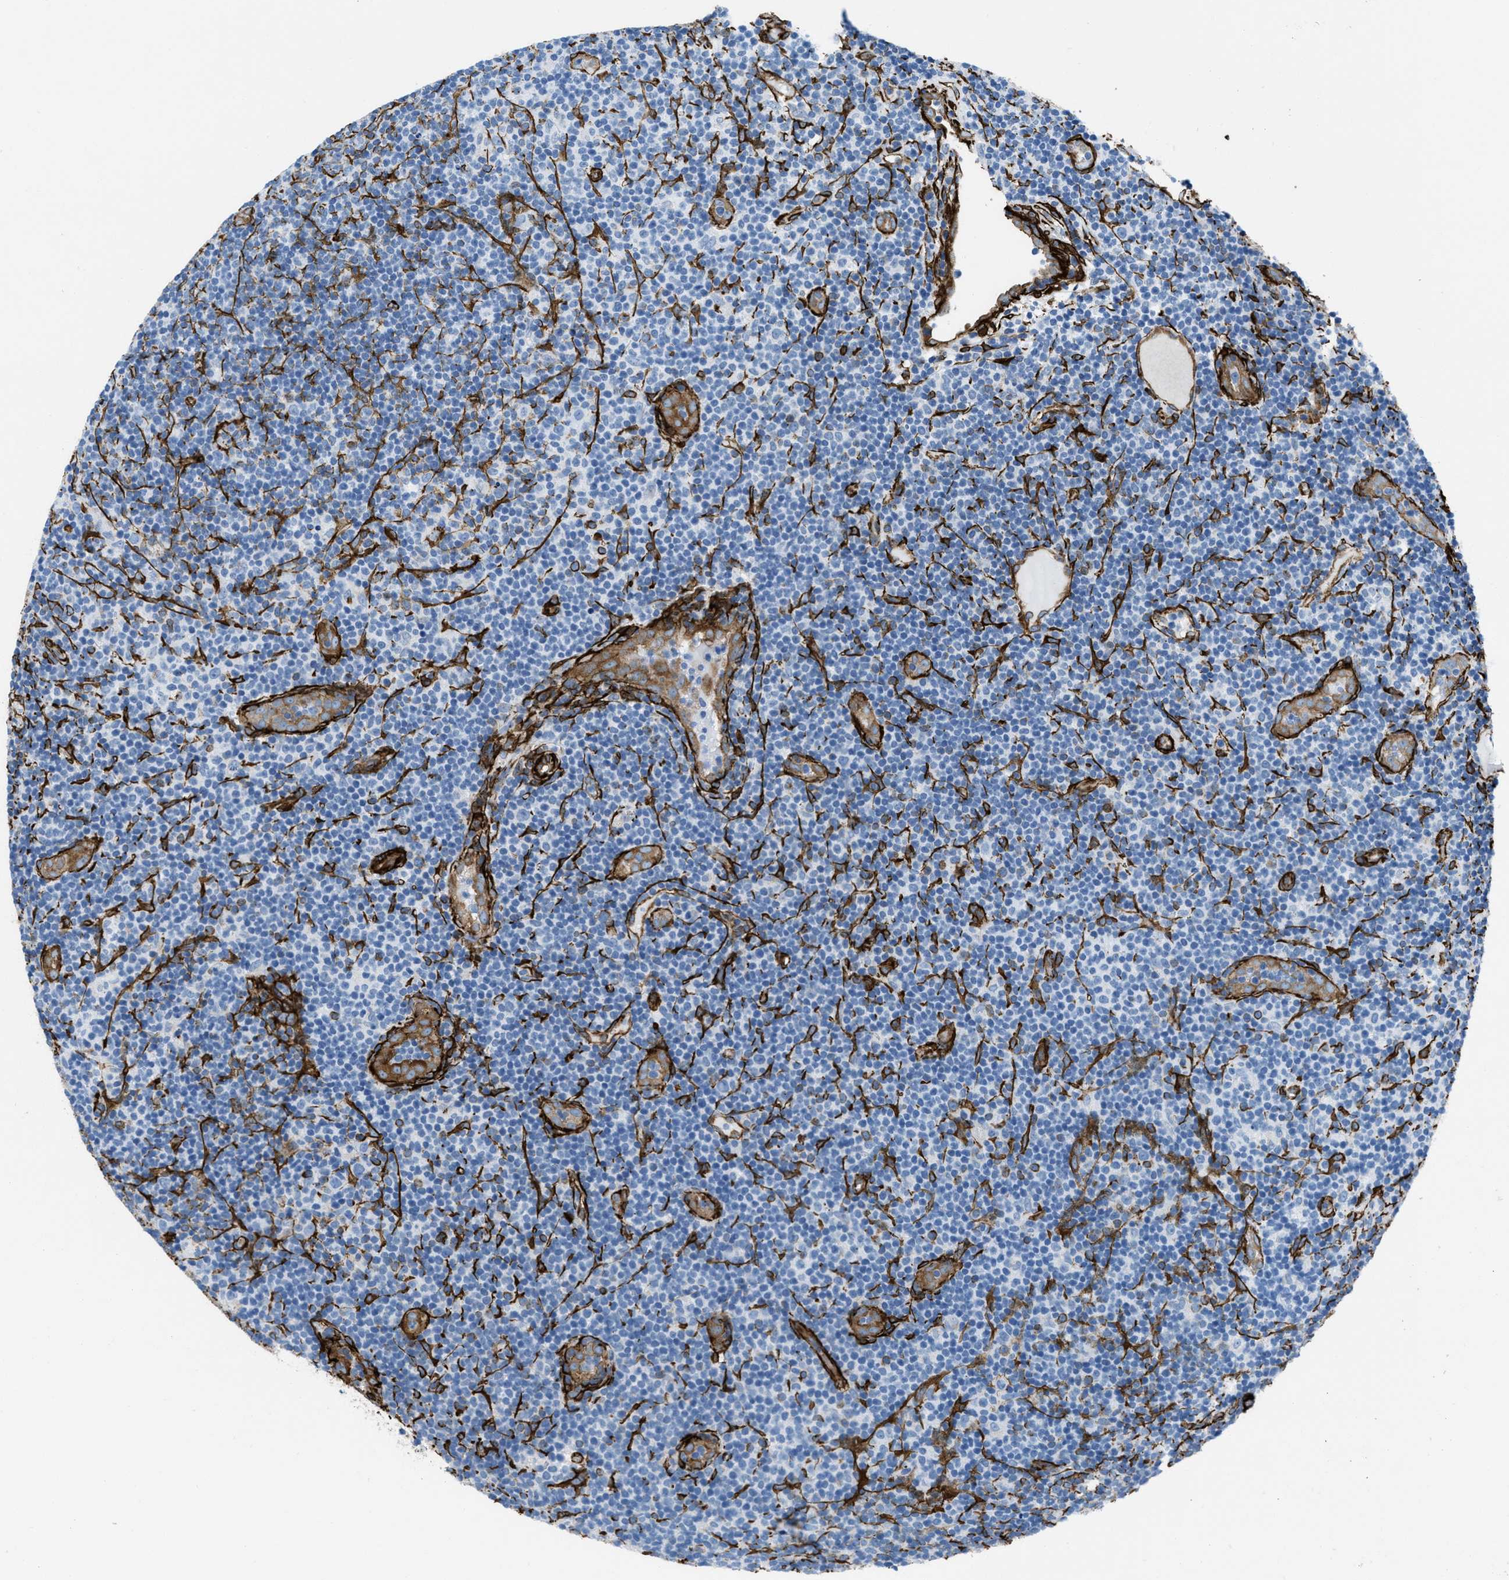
{"staining": {"intensity": "negative", "quantity": "none", "location": "none"}, "tissue": "lymphoma", "cell_type": "Tumor cells", "image_type": "cancer", "snomed": [{"axis": "morphology", "description": "Malignant lymphoma, non-Hodgkin's type, Low grade"}, {"axis": "topography", "description": "Lymph node"}], "caption": "Tumor cells show no significant protein staining in low-grade malignant lymphoma, non-Hodgkin's type. (DAB immunohistochemistry visualized using brightfield microscopy, high magnification).", "gene": "CALD1", "patient": {"sex": "male", "age": 83}}